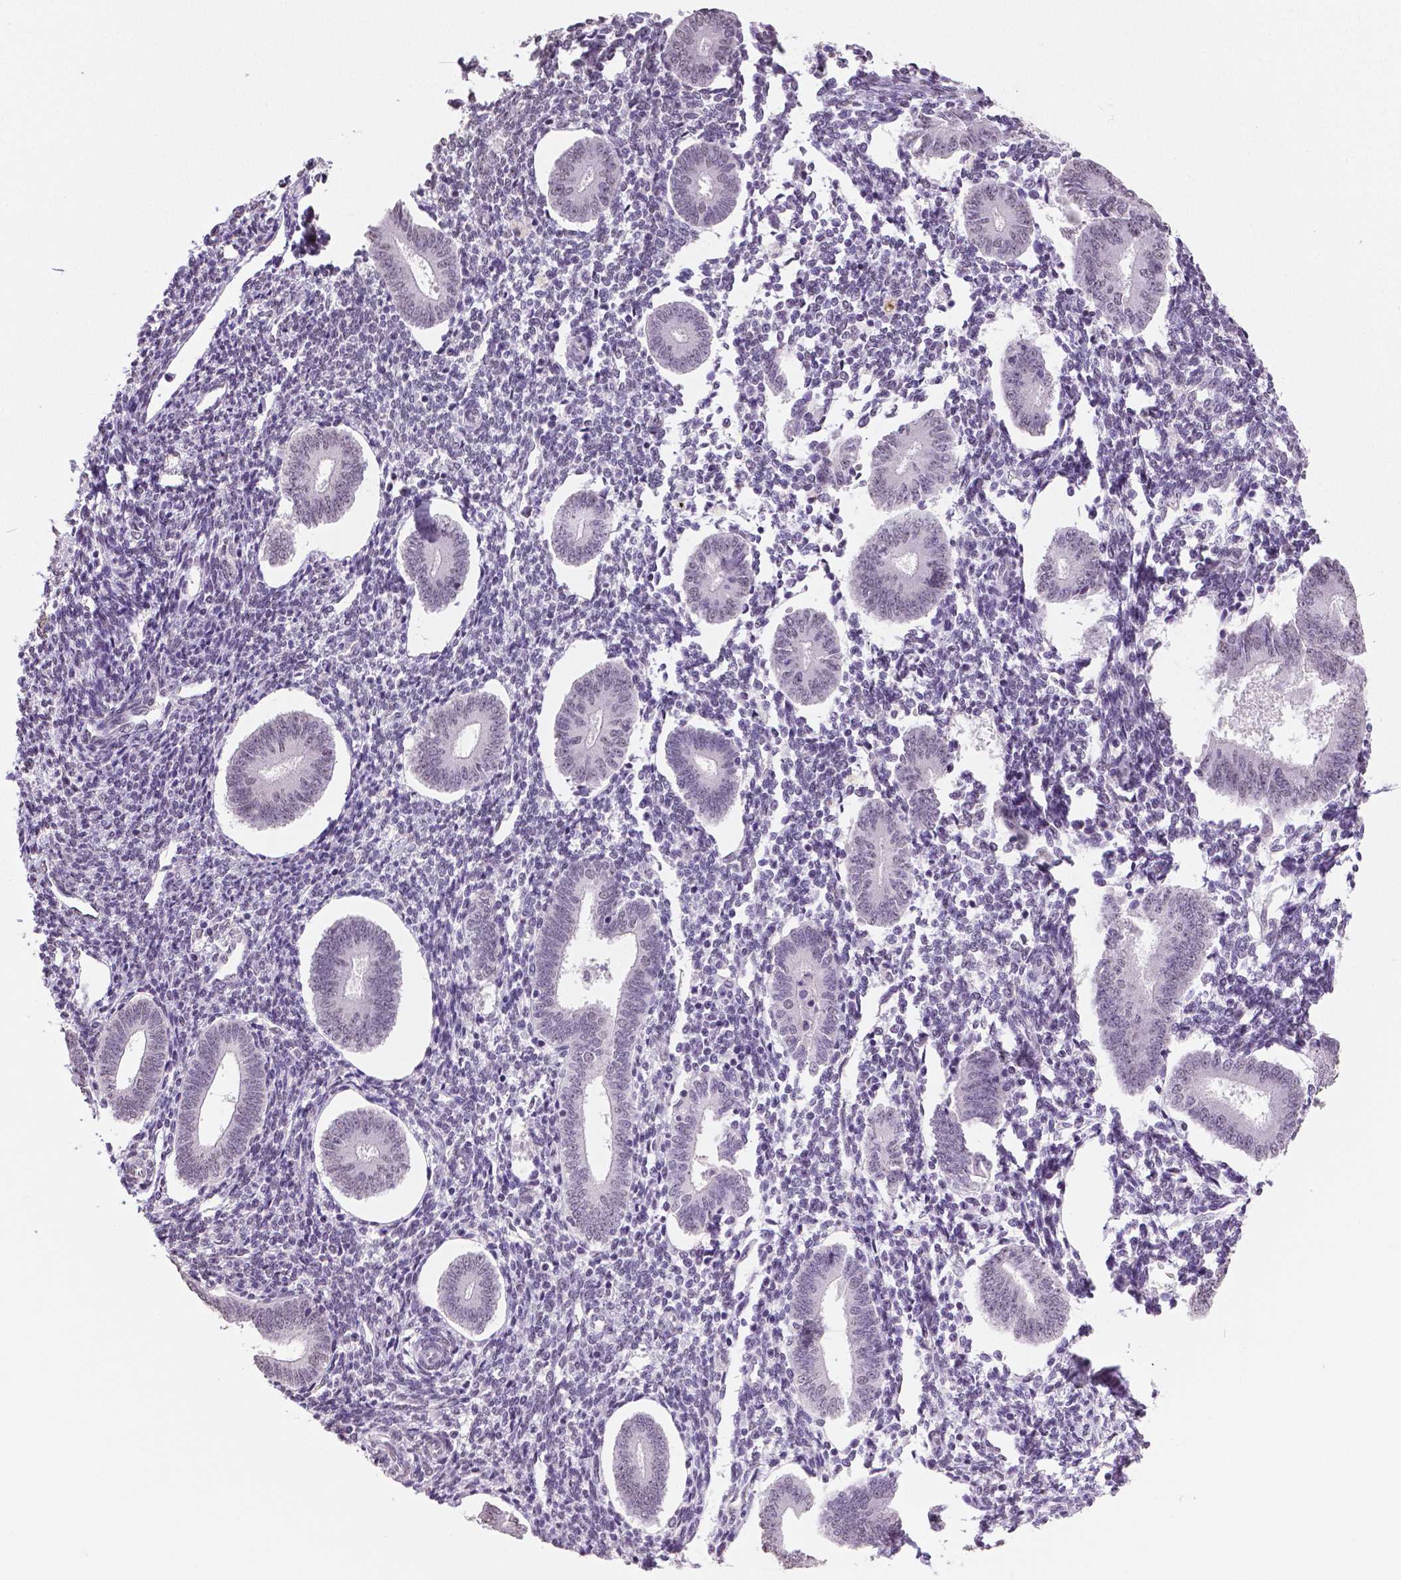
{"staining": {"intensity": "negative", "quantity": "none", "location": "none"}, "tissue": "endometrium", "cell_type": "Cells in endometrial stroma", "image_type": "normal", "snomed": [{"axis": "morphology", "description": "Normal tissue, NOS"}, {"axis": "topography", "description": "Endometrium"}], "caption": "Immunohistochemical staining of normal endometrium displays no significant staining in cells in endometrial stroma. (Stains: DAB (3,3'-diaminobenzidine) IHC with hematoxylin counter stain, Microscopy: brightfield microscopy at high magnification).", "gene": "IGF2BP1", "patient": {"sex": "female", "age": 40}}